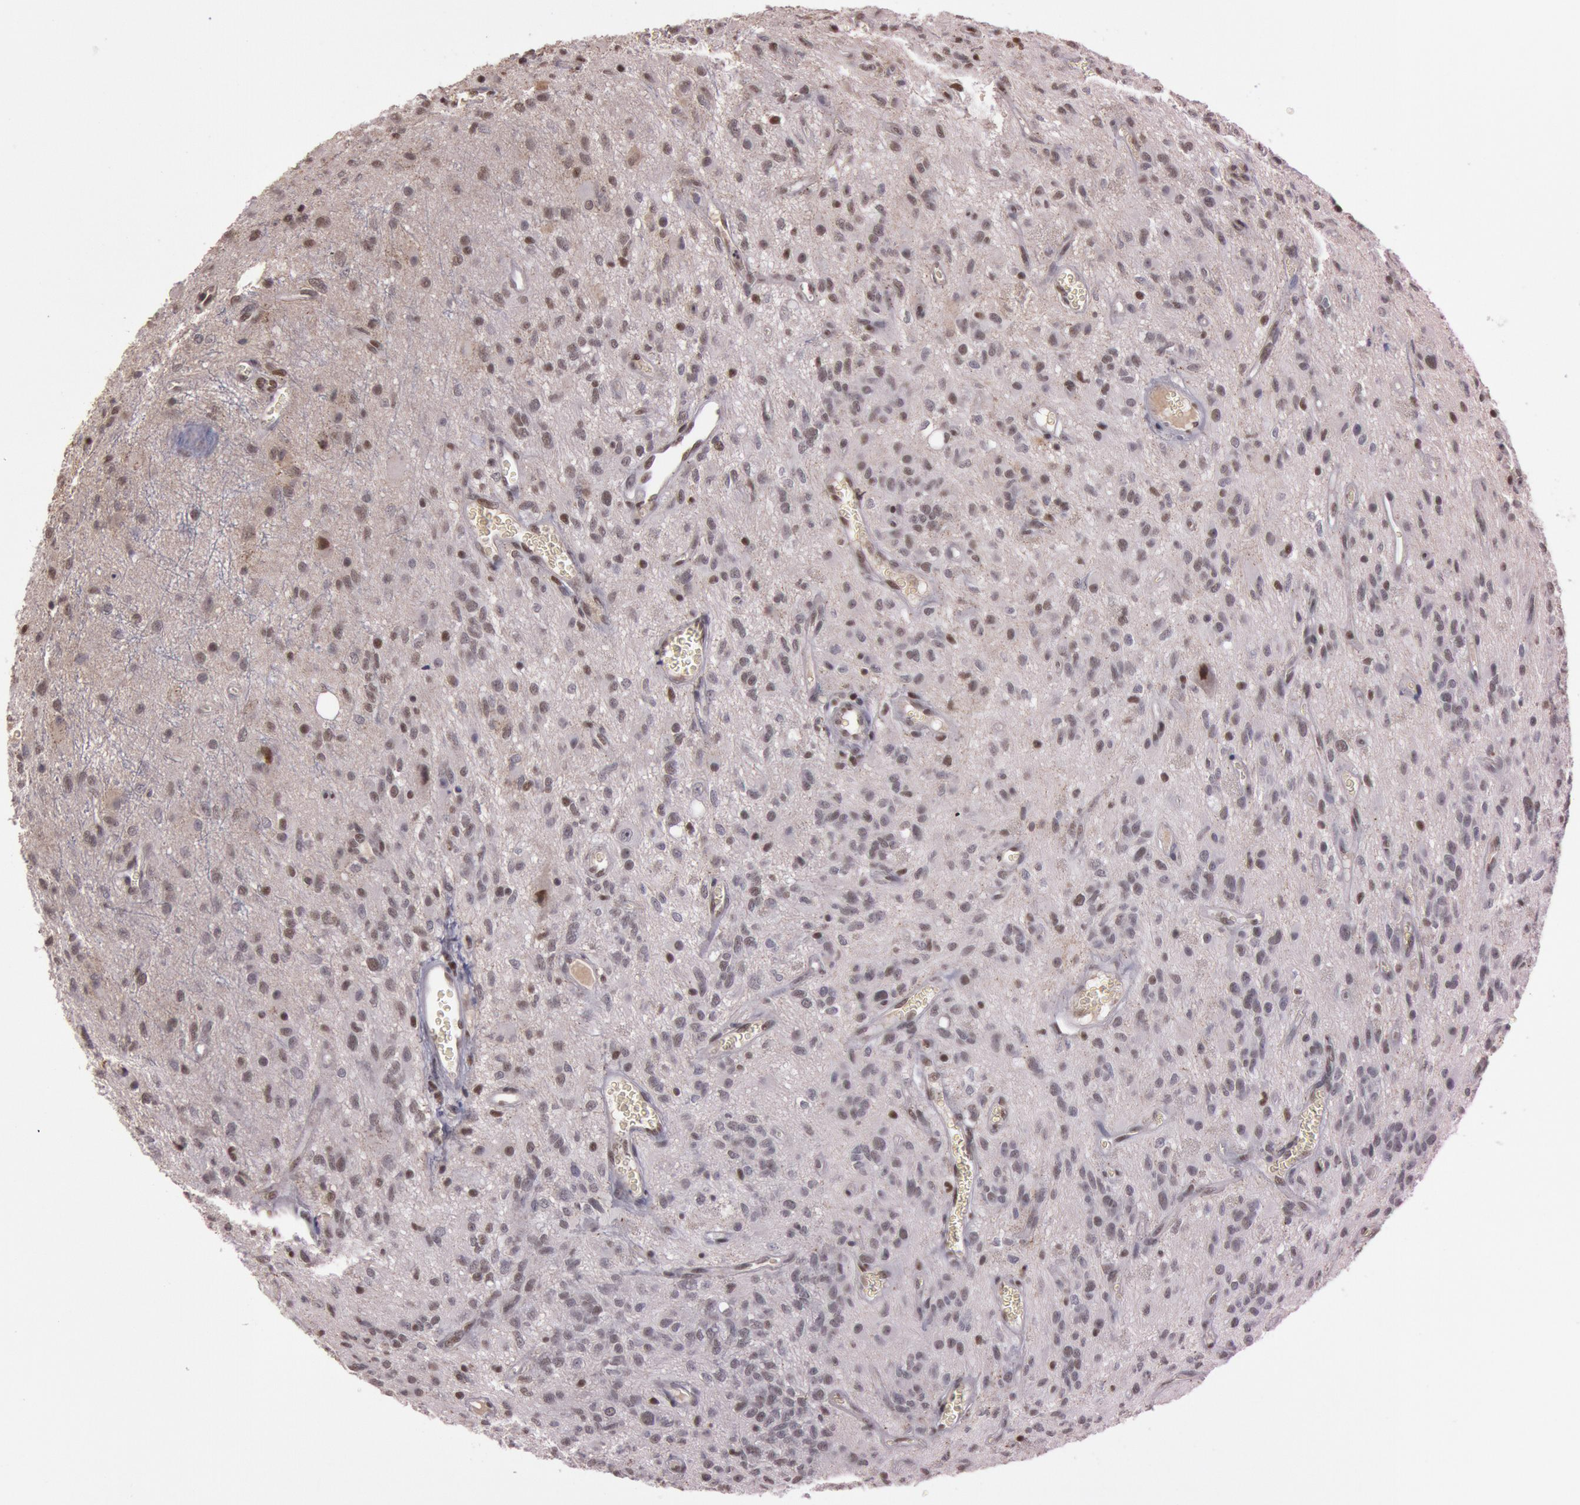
{"staining": {"intensity": "weak", "quantity": "<25%", "location": "nuclear"}, "tissue": "glioma", "cell_type": "Tumor cells", "image_type": "cancer", "snomed": [{"axis": "morphology", "description": "Glioma, malignant, Low grade"}, {"axis": "topography", "description": "Brain"}], "caption": "Immunohistochemical staining of human glioma shows no significant staining in tumor cells. (Brightfield microscopy of DAB immunohistochemistry (IHC) at high magnification).", "gene": "TASL", "patient": {"sex": "female", "age": 15}}